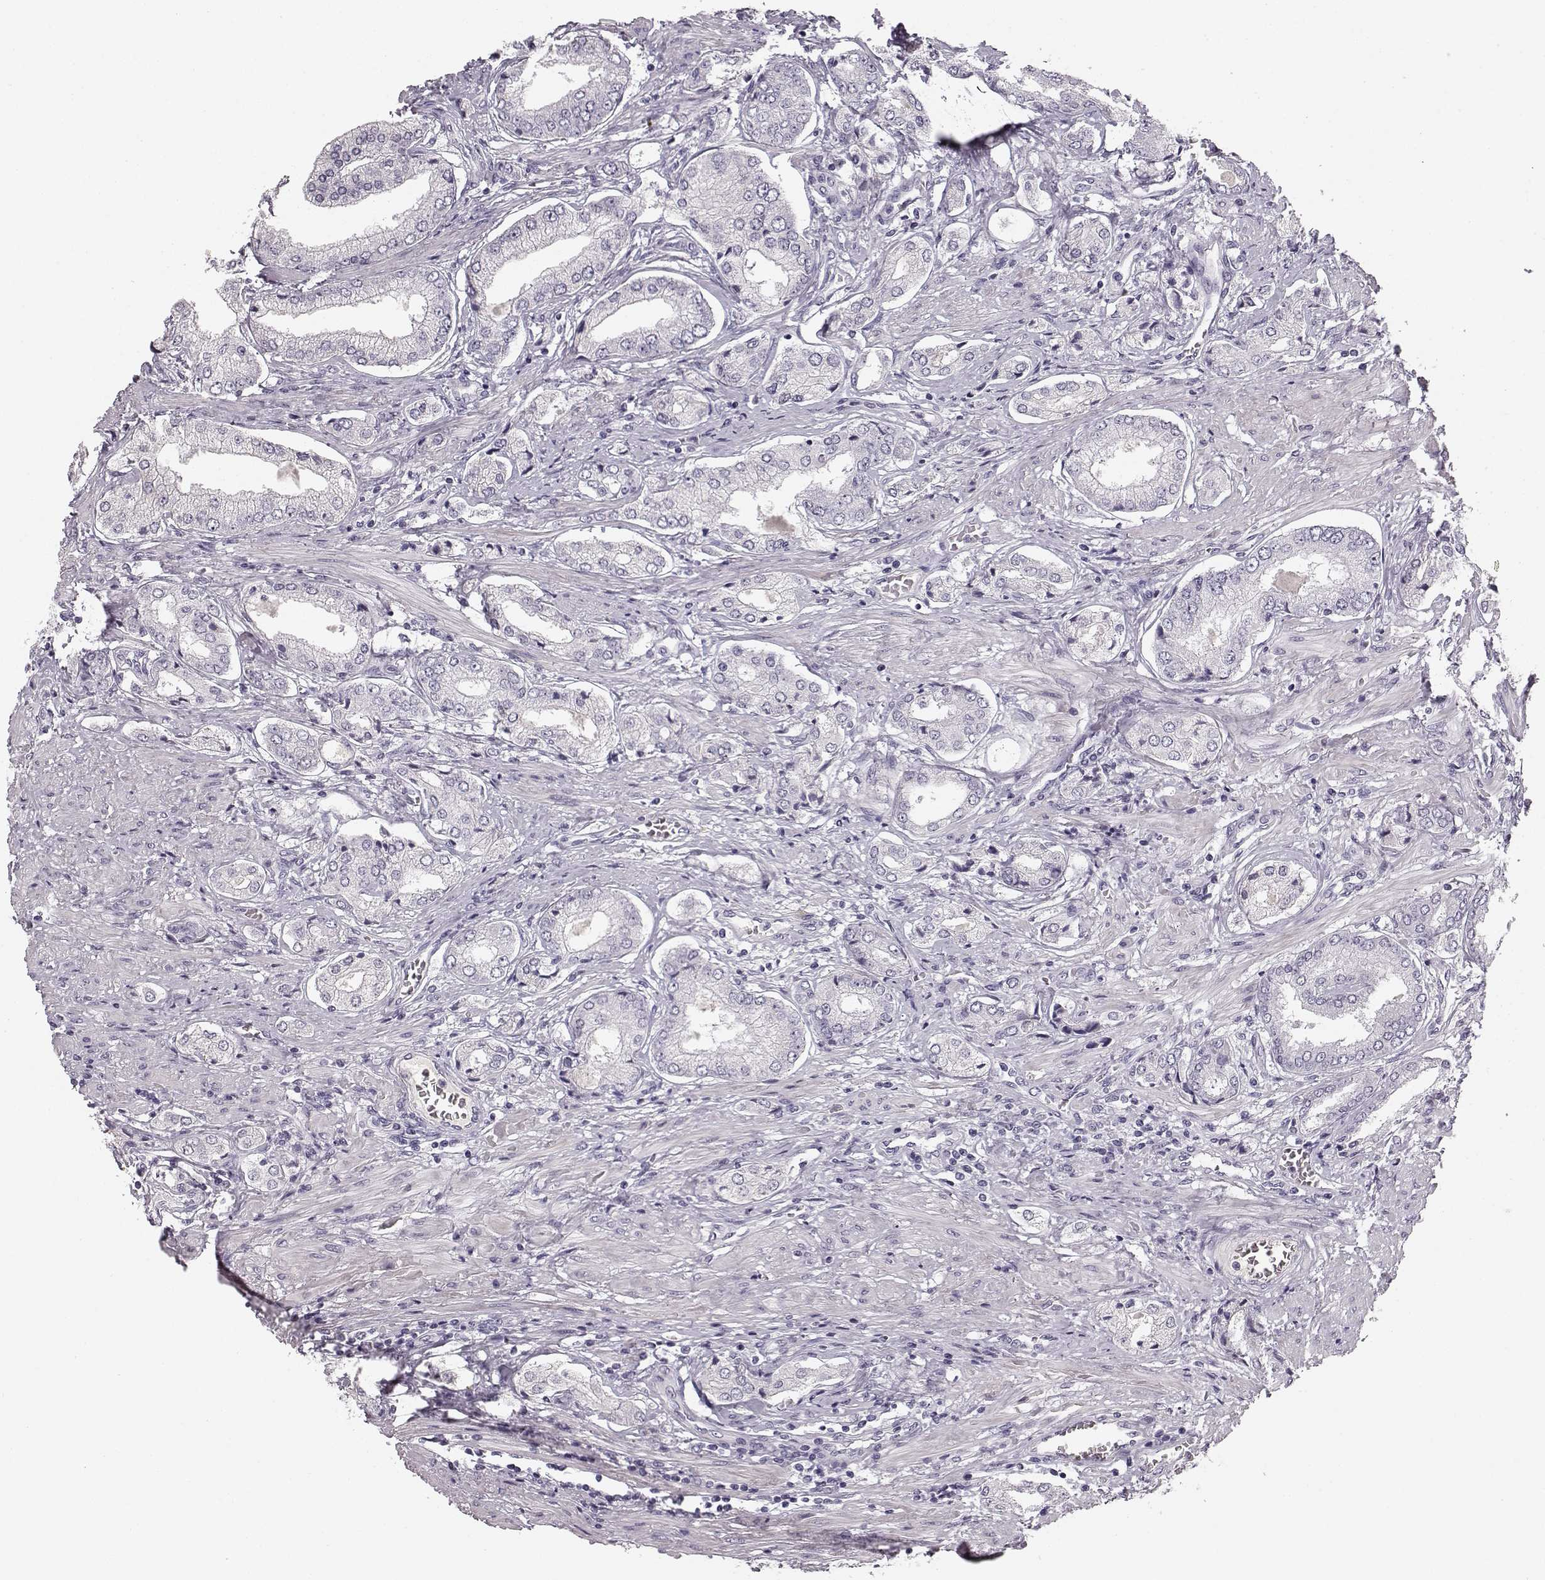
{"staining": {"intensity": "negative", "quantity": "none", "location": "none"}, "tissue": "prostate cancer", "cell_type": "Tumor cells", "image_type": "cancer", "snomed": [{"axis": "morphology", "description": "Adenocarcinoma, NOS"}, {"axis": "topography", "description": "Prostate"}], "caption": "High magnification brightfield microscopy of prostate cancer stained with DAB (brown) and counterstained with hematoxylin (blue): tumor cells show no significant positivity.", "gene": "KIAA0319", "patient": {"sex": "male", "age": 63}}